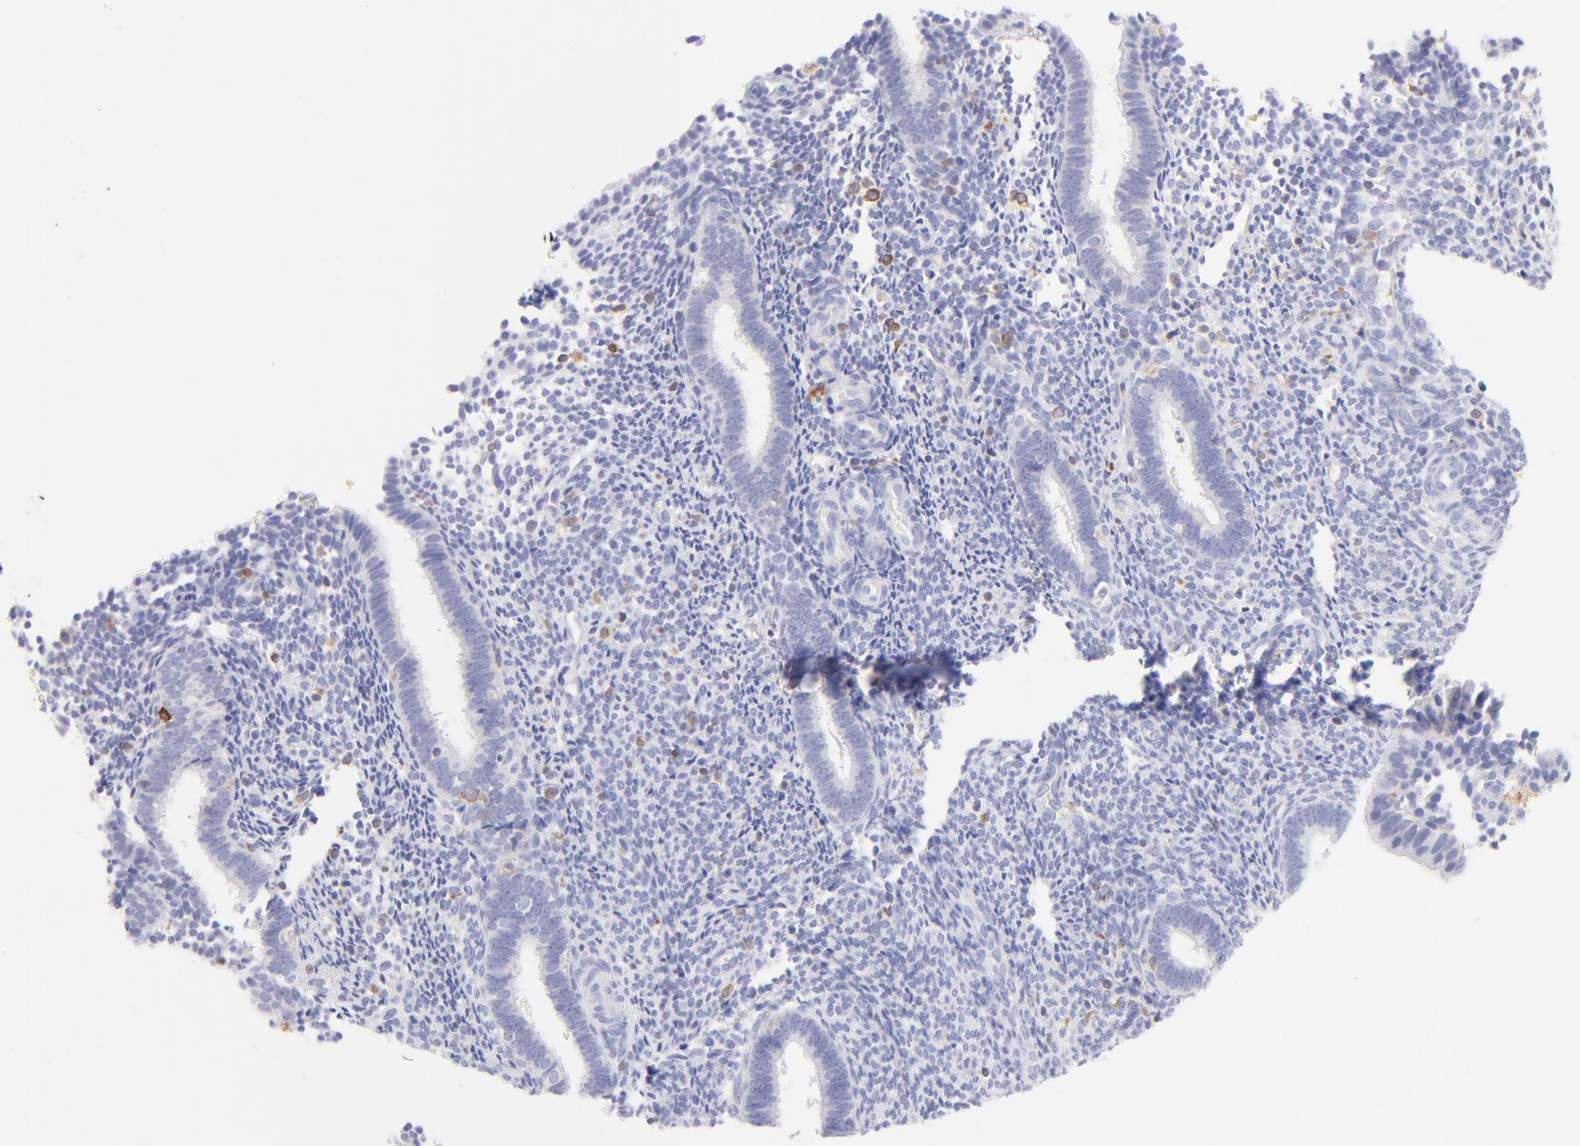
{"staining": {"intensity": "negative", "quantity": "none", "location": "none"}, "tissue": "endometrium", "cell_type": "Cells in endometrial stroma", "image_type": "normal", "snomed": [{"axis": "morphology", "description": "Normal tissue, NOS"}, {"axis": "topography", "description": "Endometrium"}], "caption": "Immunohistochemical staining of normal human endometrium shows no significant staining in cells in endometrial stroma. (Brightfield microscopy of DAB immunohistochemistry at high magnification).", "gene": "IRAG2", "patient": {"sex": "female", "age": 27}}